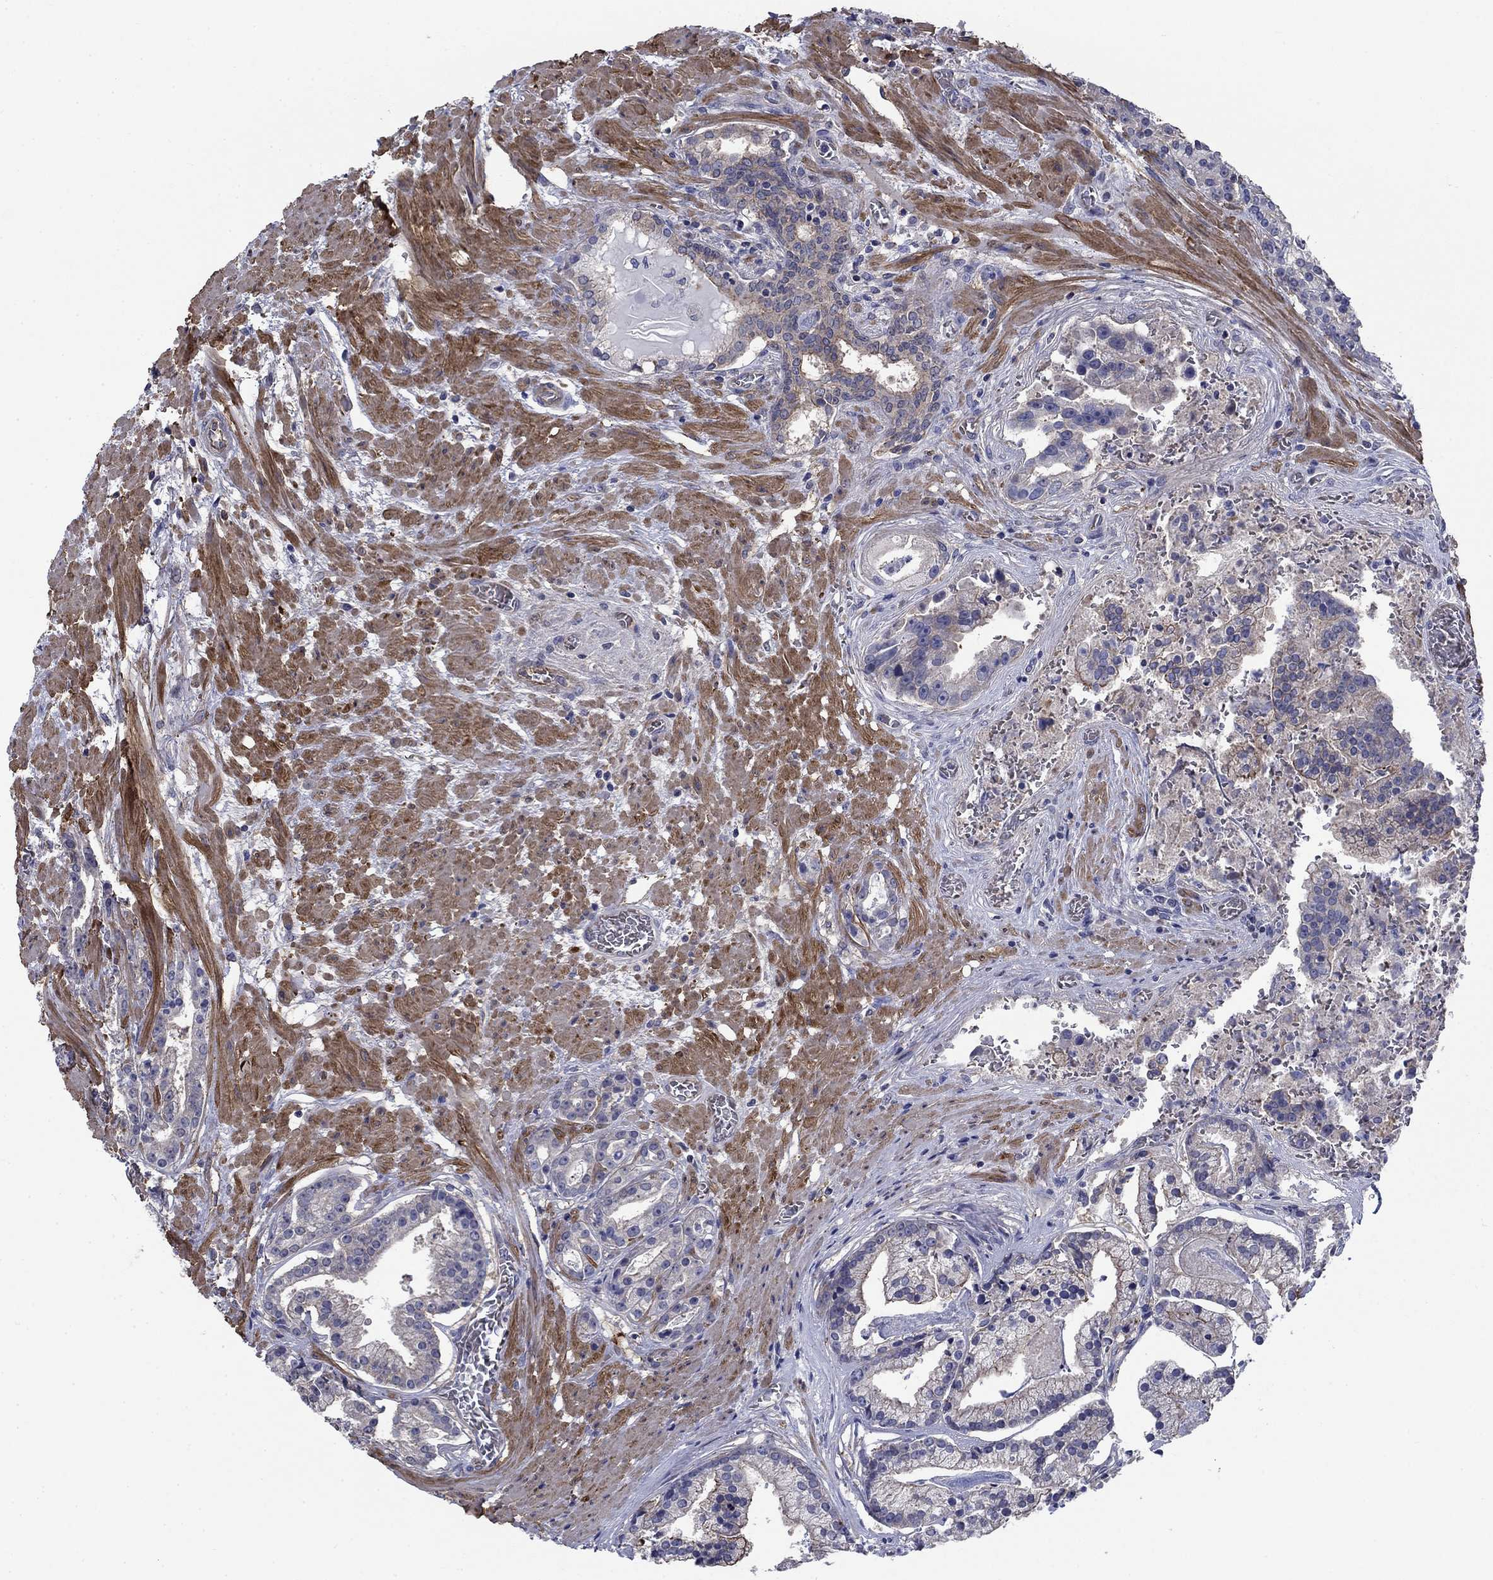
{"staining": {"intensity": "weak", "quantity": "<25%", "location": "cytoplasmic/membranous"}, "tissue": "prostate cancer", "cell_type": "Tumor cells", "image_type": "cancer", "snomed": [{"axis": "morphology", "description": "Adenocarcinoma, NOS"}, {"axis": "topography", "description": "Prostate and seminal vesicle, NOS"}, {"axis": "topography", "description": "Prostate"}], "caption": "A high-resolution photomicrograph shows immunohistochemistry staining of prostate adenocarcinoma, which exhibits no significant staining in tumor cells. The staining is performed using DAB brown chromogen with nuclei counter-stained in using hematoxylin.", "gene": "FLNC", "patient": {"sex": "male", "age": 44}}